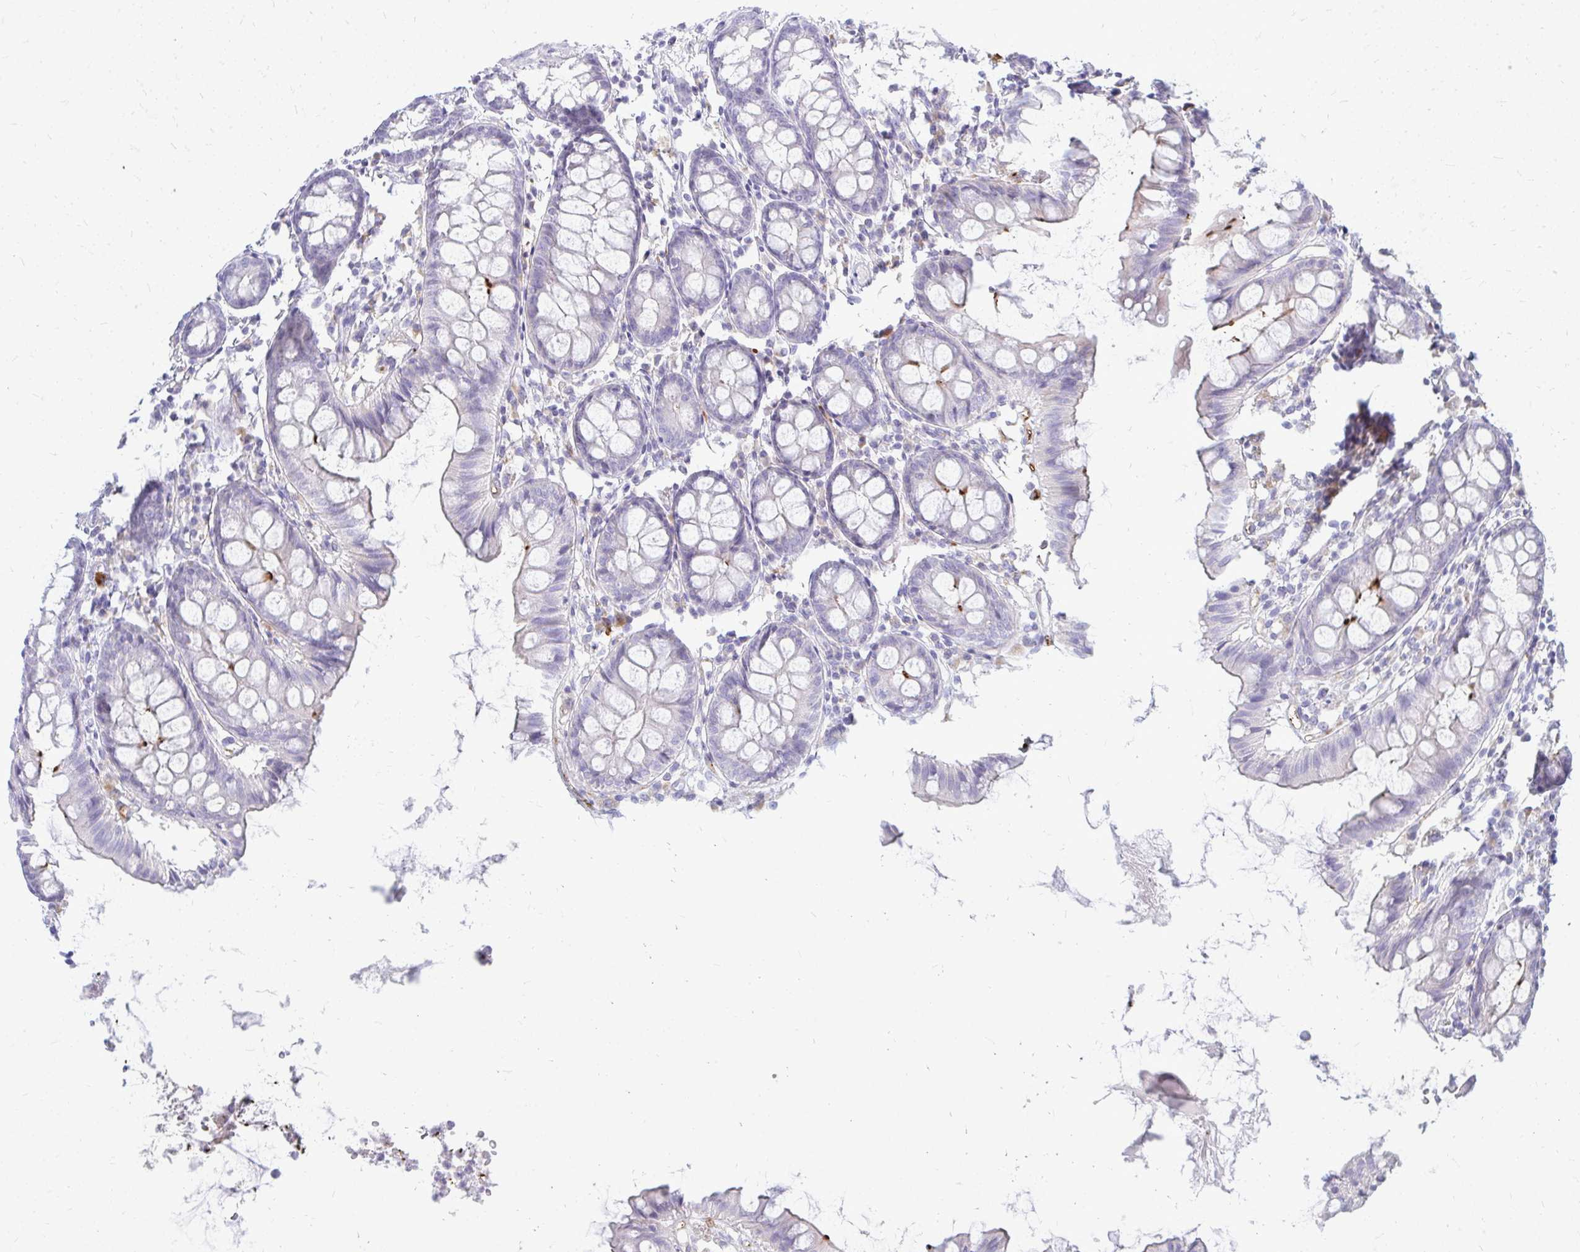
{"staining": {"intensity": "negative", "quantity": "none", "location": "none"}, "tissue": "colon", "cell_type": "Endothelial cells", "image_type": "normal", "snomed": [{"axis": "morphology", "description": "Normal tissue, NOS"}, {"axis": "topography", "description": "Colon"}], "caption": "Immunohistochemistry image of unremarkable colon: colon stained with DAB shows no significant protein expression in endothelial cells. Brightfield microscopy of immunohistochemistry stained with DAB (brown) and hematoxylin (blue), captured at high magnification.", "gene": "TSPEAR", "patient": {"sex": "female", "age": 84}}